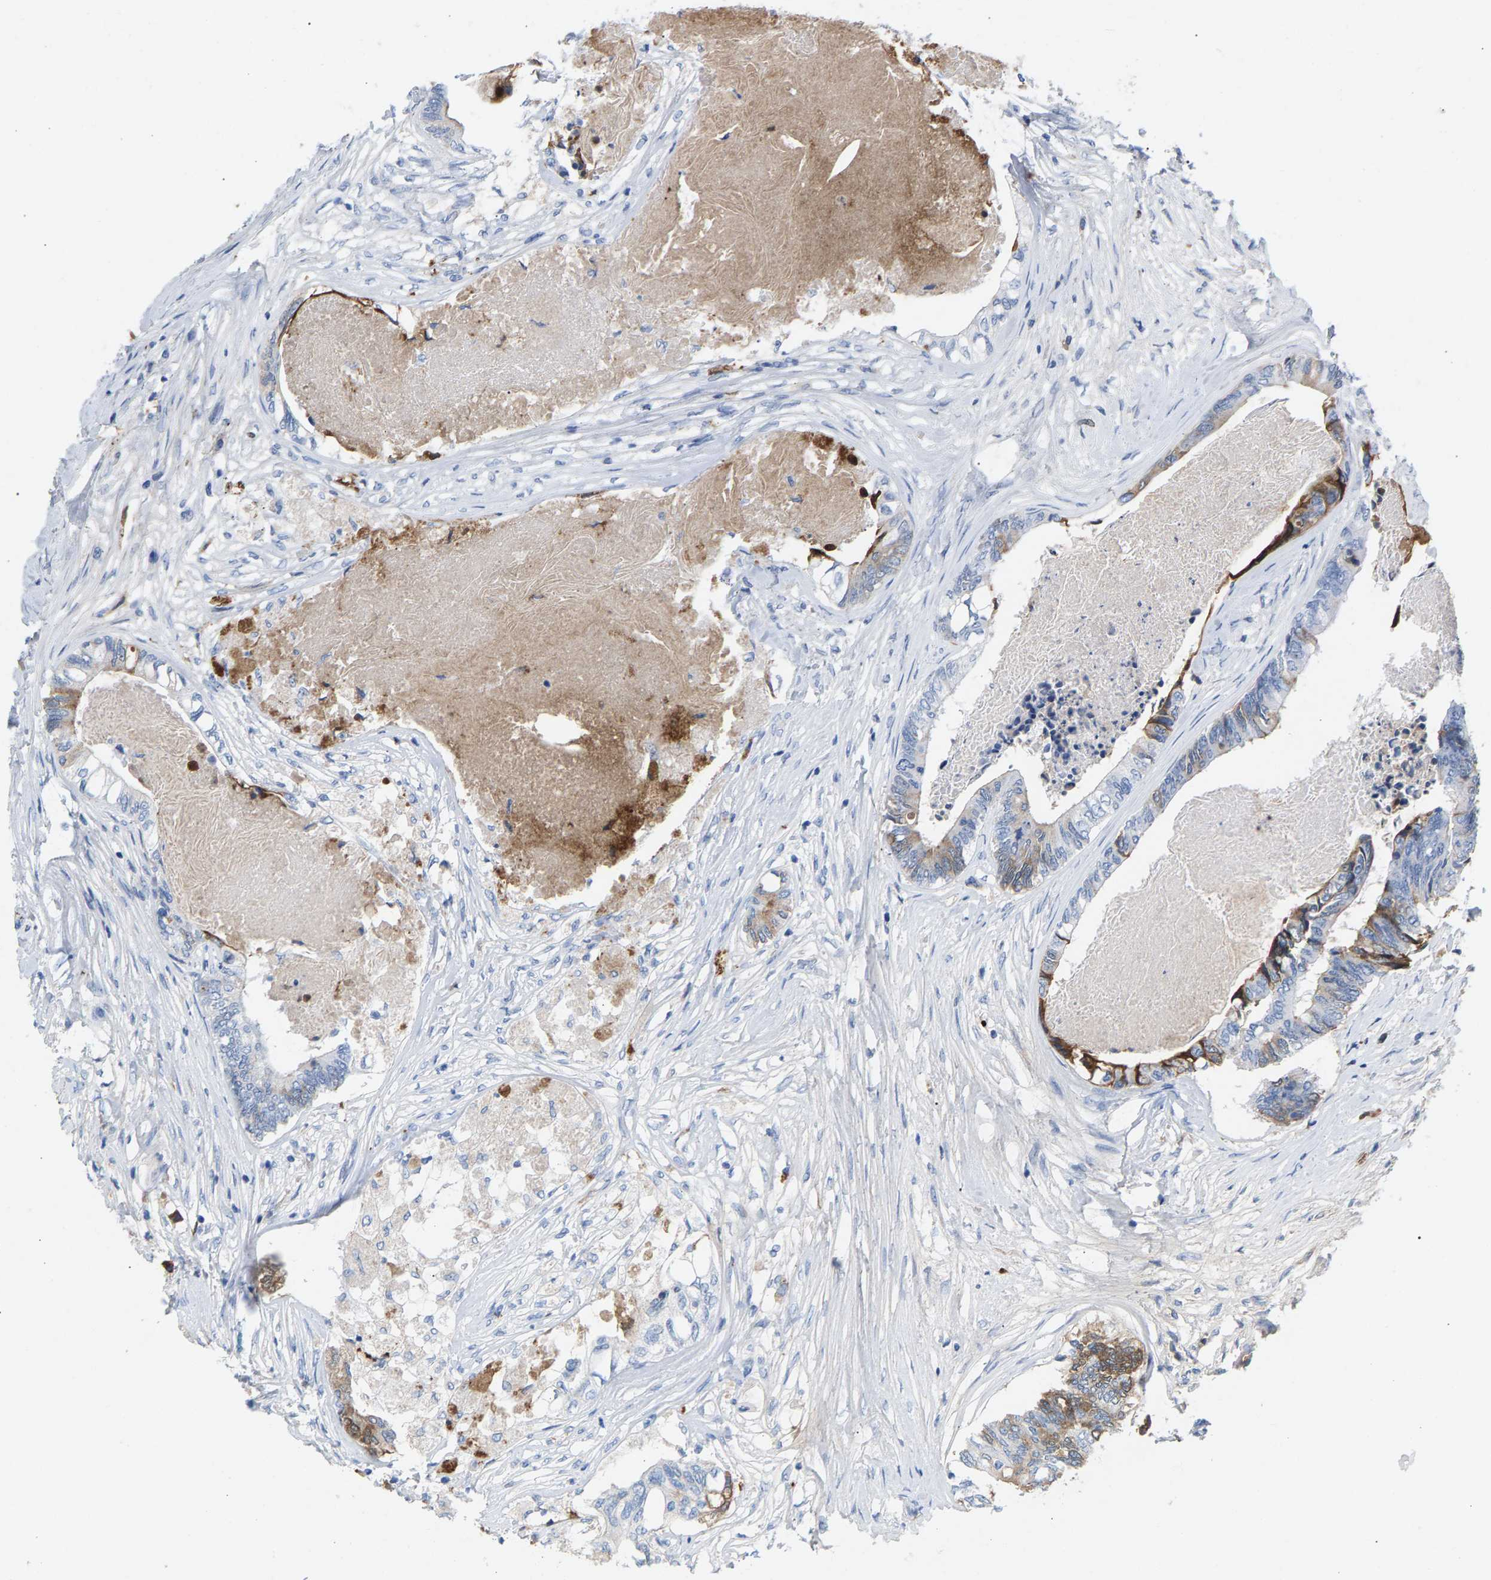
{"staining": {"intensity": "moderate", "quantity": "<25%", "location": "cytoplasmic/membranous"}, "tissue": "colorectal cancer", "cell_type": "Tumor cells", "image_type": "cancer", "snomed": [{"axis": "morphology", "description": "Adenocarcinoma, NOS"}, {"axis": "topography", "description": "Rectum"}], "caption": "This micrograph displays immunohistochemistry staining of adenocarcinoma (colorectal), with low moderate cytoplasmic/membranous staining in about <25% of tumor cells.", "gene": "APOH", "patient": {"sex": "male", "age": 63}}